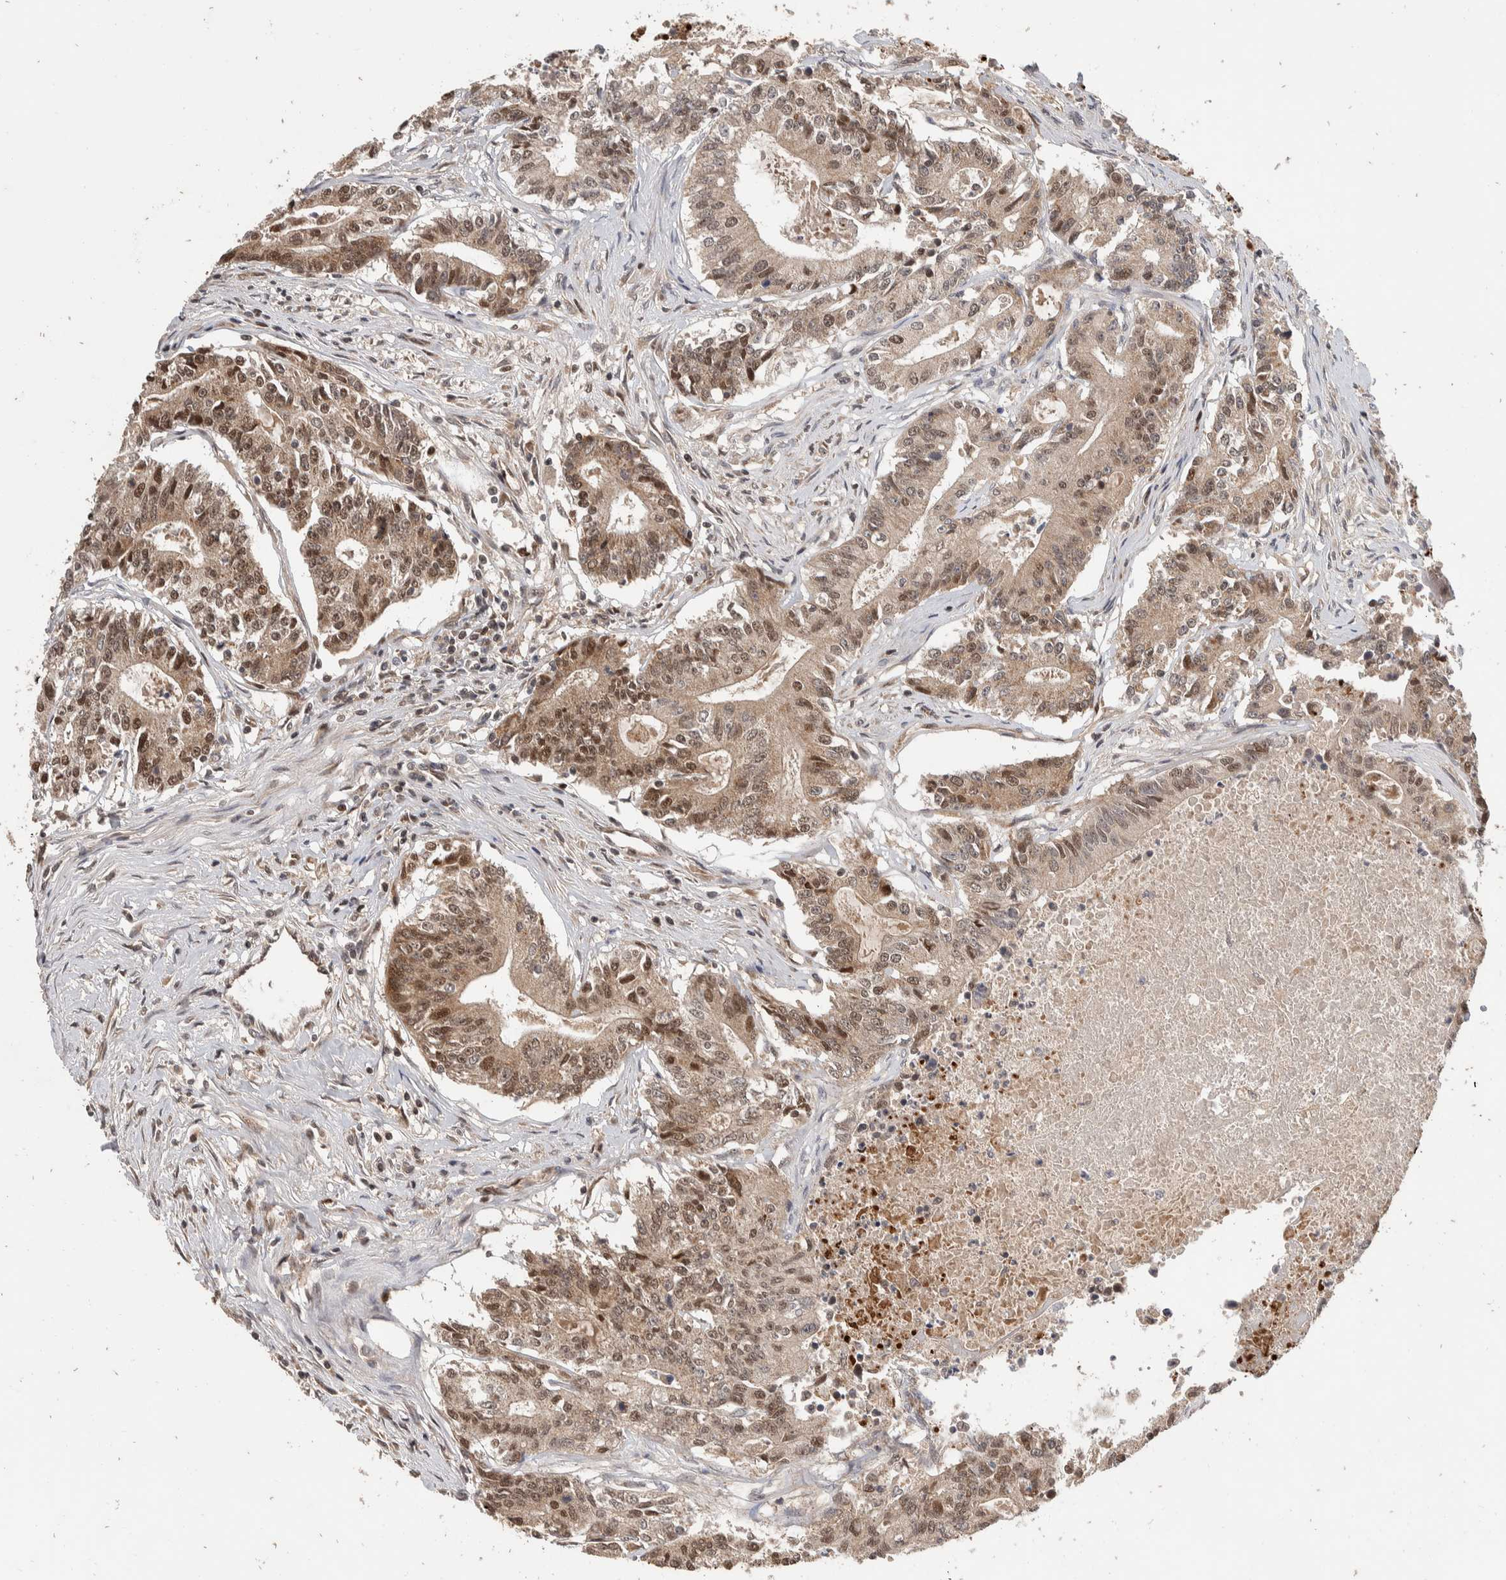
{"staining": {"intensity": "moderate", "quantity": ">75%", "location": "cytoplasmic/membranous,nuclear"}, "tissue": "colorectal cancer", "cell_type": "Tumor cells", "image_type": "cancer", "snomed": [{"axis": "morphology", "description": "Adenocarcinoma, NOS"}, {"axis": "topography", "description": "Colon"}], "caption": "Immunohistochemical staining of human colorectal adenocarcinoma reveals medium levels of moderate cytoplasmic/membranous and nuclear protein positivity in approximately >75% of tumor cells. The staining was performed using DAB (3,3'-diaminobenzidine) to visualize the protein expression in brown, while the nuclei were stained in blue with hematoxylin (Magnification: 20x).", "gene": "ABHD11", "patient": {"sex": "female", "age": 77}}